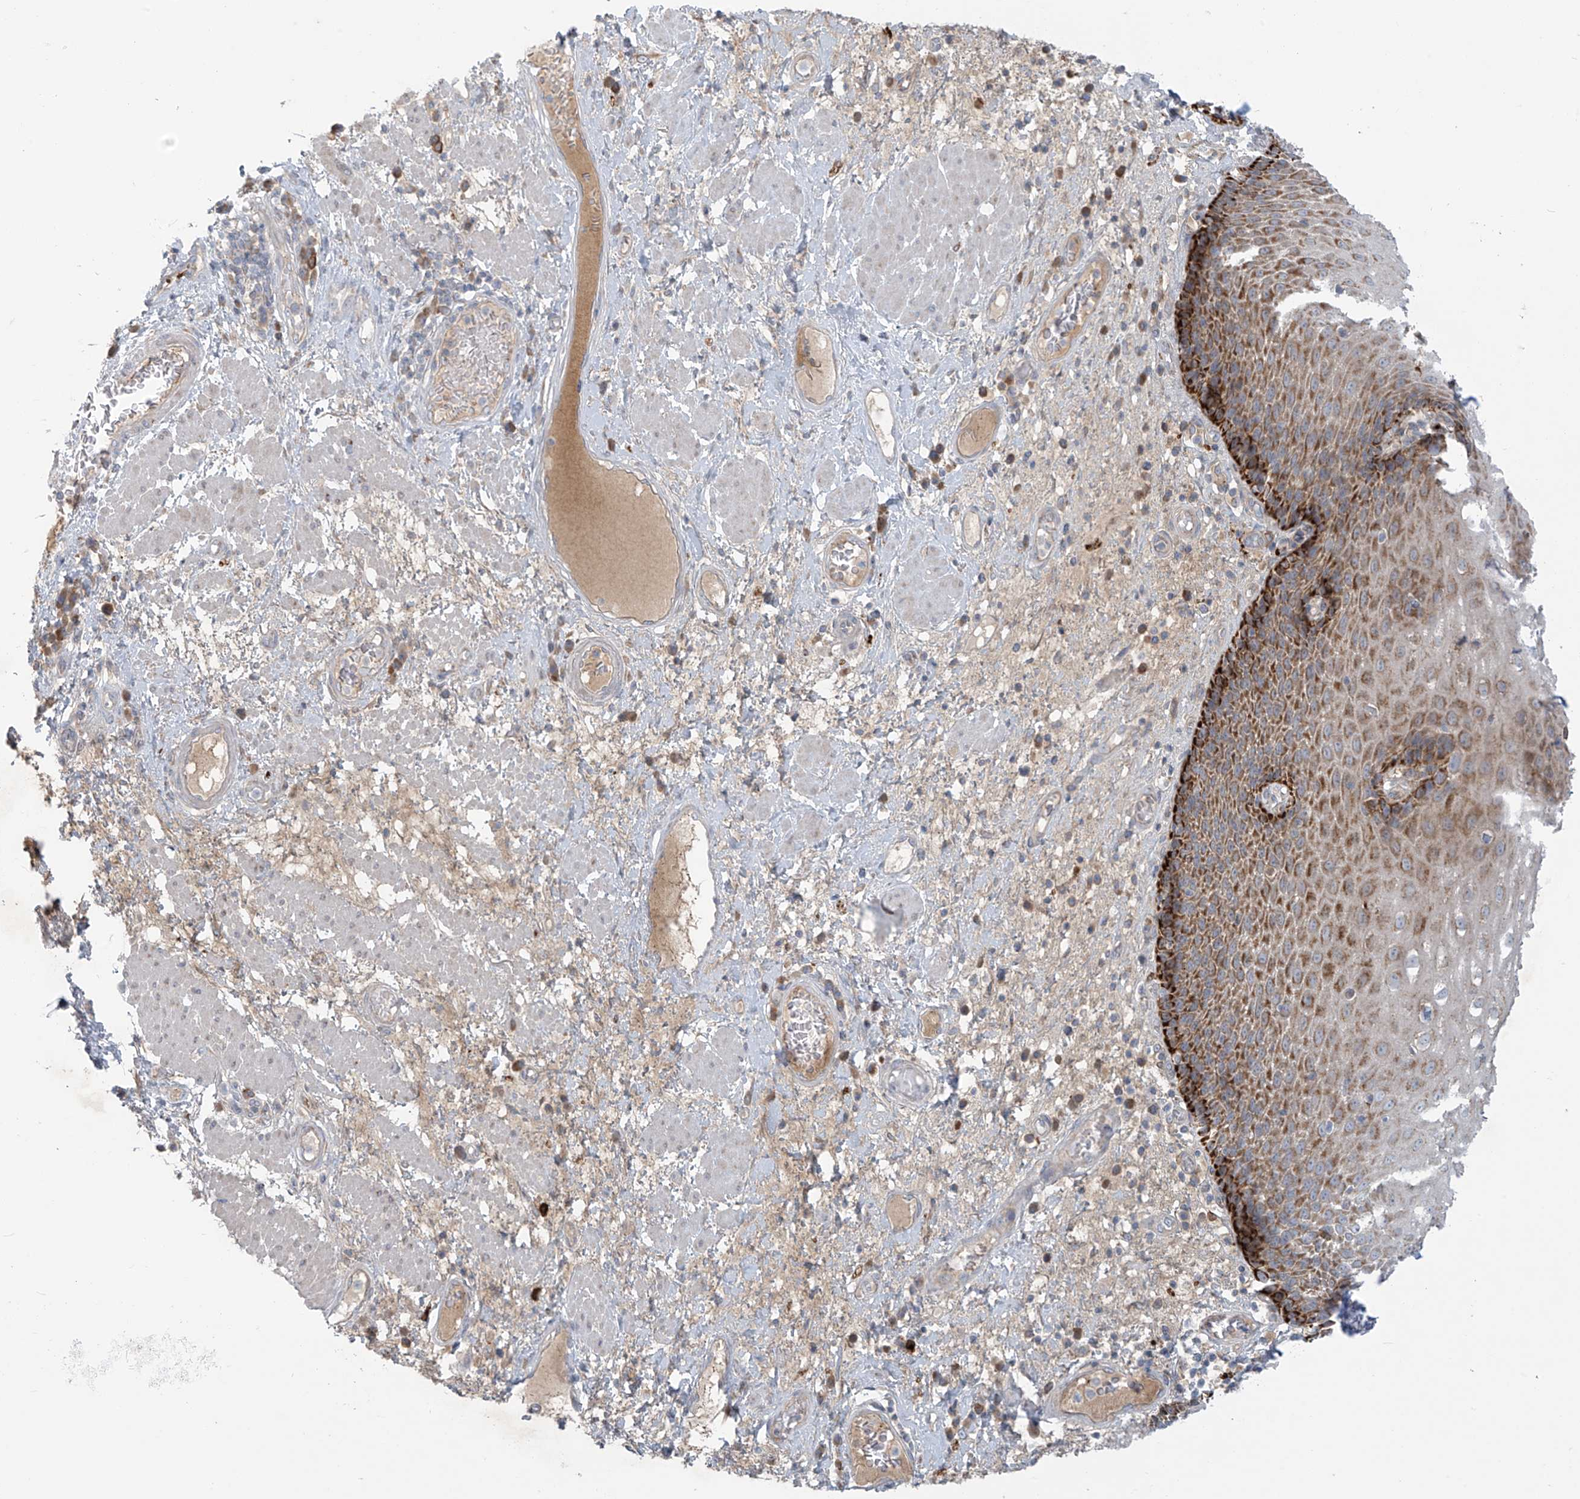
{"staining": {"intensity": "strong", "quantity": "25%-75%", "location": "cytoplasmic/membranous"}, "tissue": "esophagus", "cell_type": "Squamous epithelial cells", "image_type": "normal", "snomed": [{"axis": "morphology", "description": "Normal tissue, NOS"}, {"axis": "morphology", "description": "Adenocarcinoma, NOS"}, {"axis": "topography", "description": "Esophagus"}], "caption": "A high-resolution photomicrograph shows immunohistochemistry (IHC) staining of benign esophagus, which exhibits strong cytoplasmic/membranous staining in about 25%-75% of squamous epithelial cells. Using DAB (3,3'-diaminobenzidine) (brown) and hematoxylin (blue) stains, captured at high magnification using brightfield microscopy.", "gene": "LZTS3", "patient": {"sex": "male", "age": 62}}